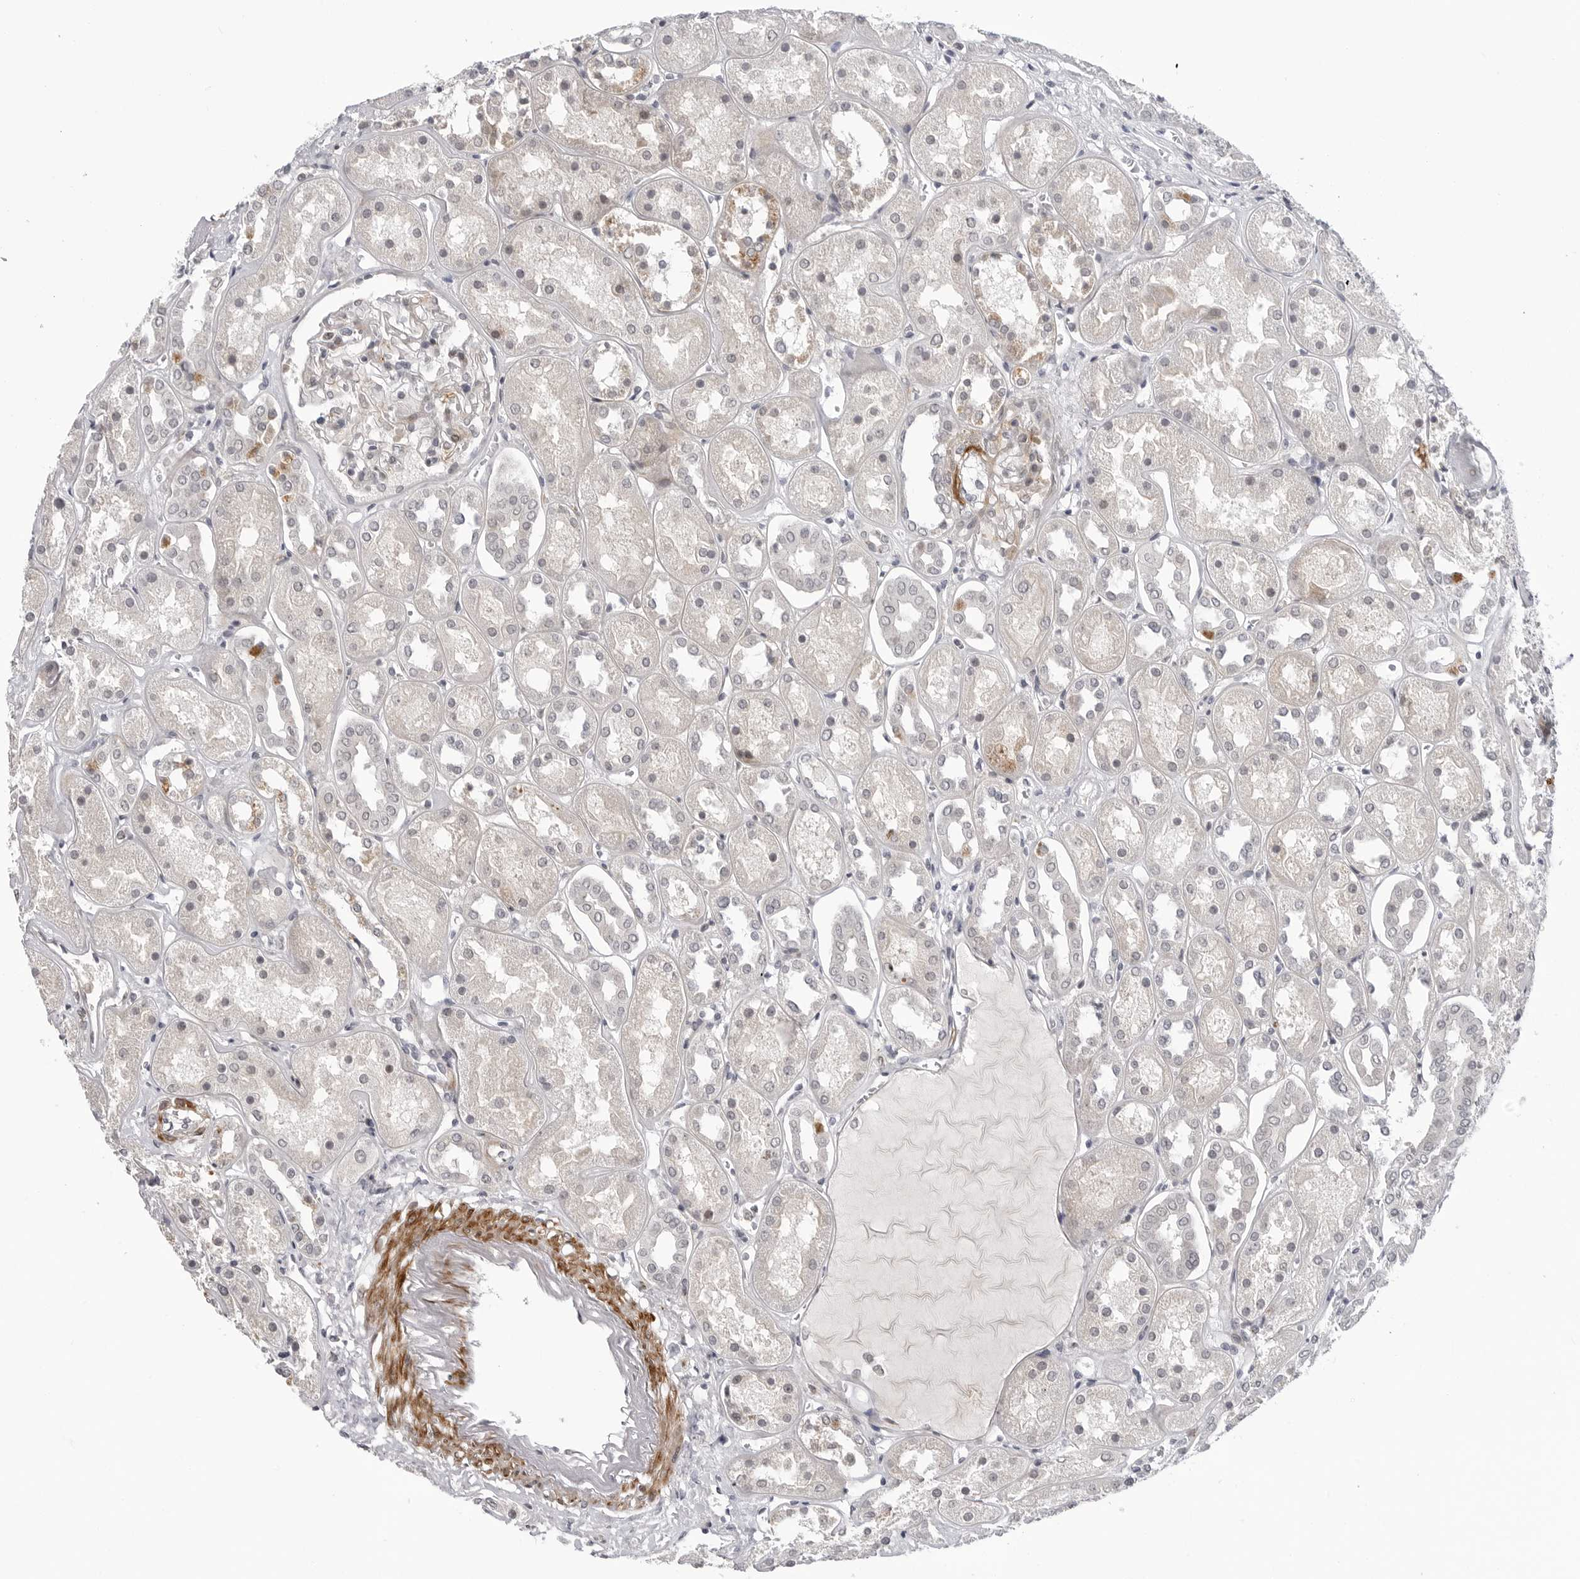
{"staining": {"intensity": "moderate", "quantity": "25%-75%", "location": "cytoplasmic/membranous"}, "tissue": "kidney", "cell_type": "Cells in glomeruli", "image_type": "normal", "snomed": [{"axis": "morphology", "description": "Normal tissue, NOS"}, {"axis": "topography", "description": "Kidney"}], "caption": "The immunohistochemical stain highlights moderate cytoplasmic/membranous staining in cells in glomeruli of benign kidney.", "gene": "ADAMTS5", "patient": {"sex": "male", "age": 70}}